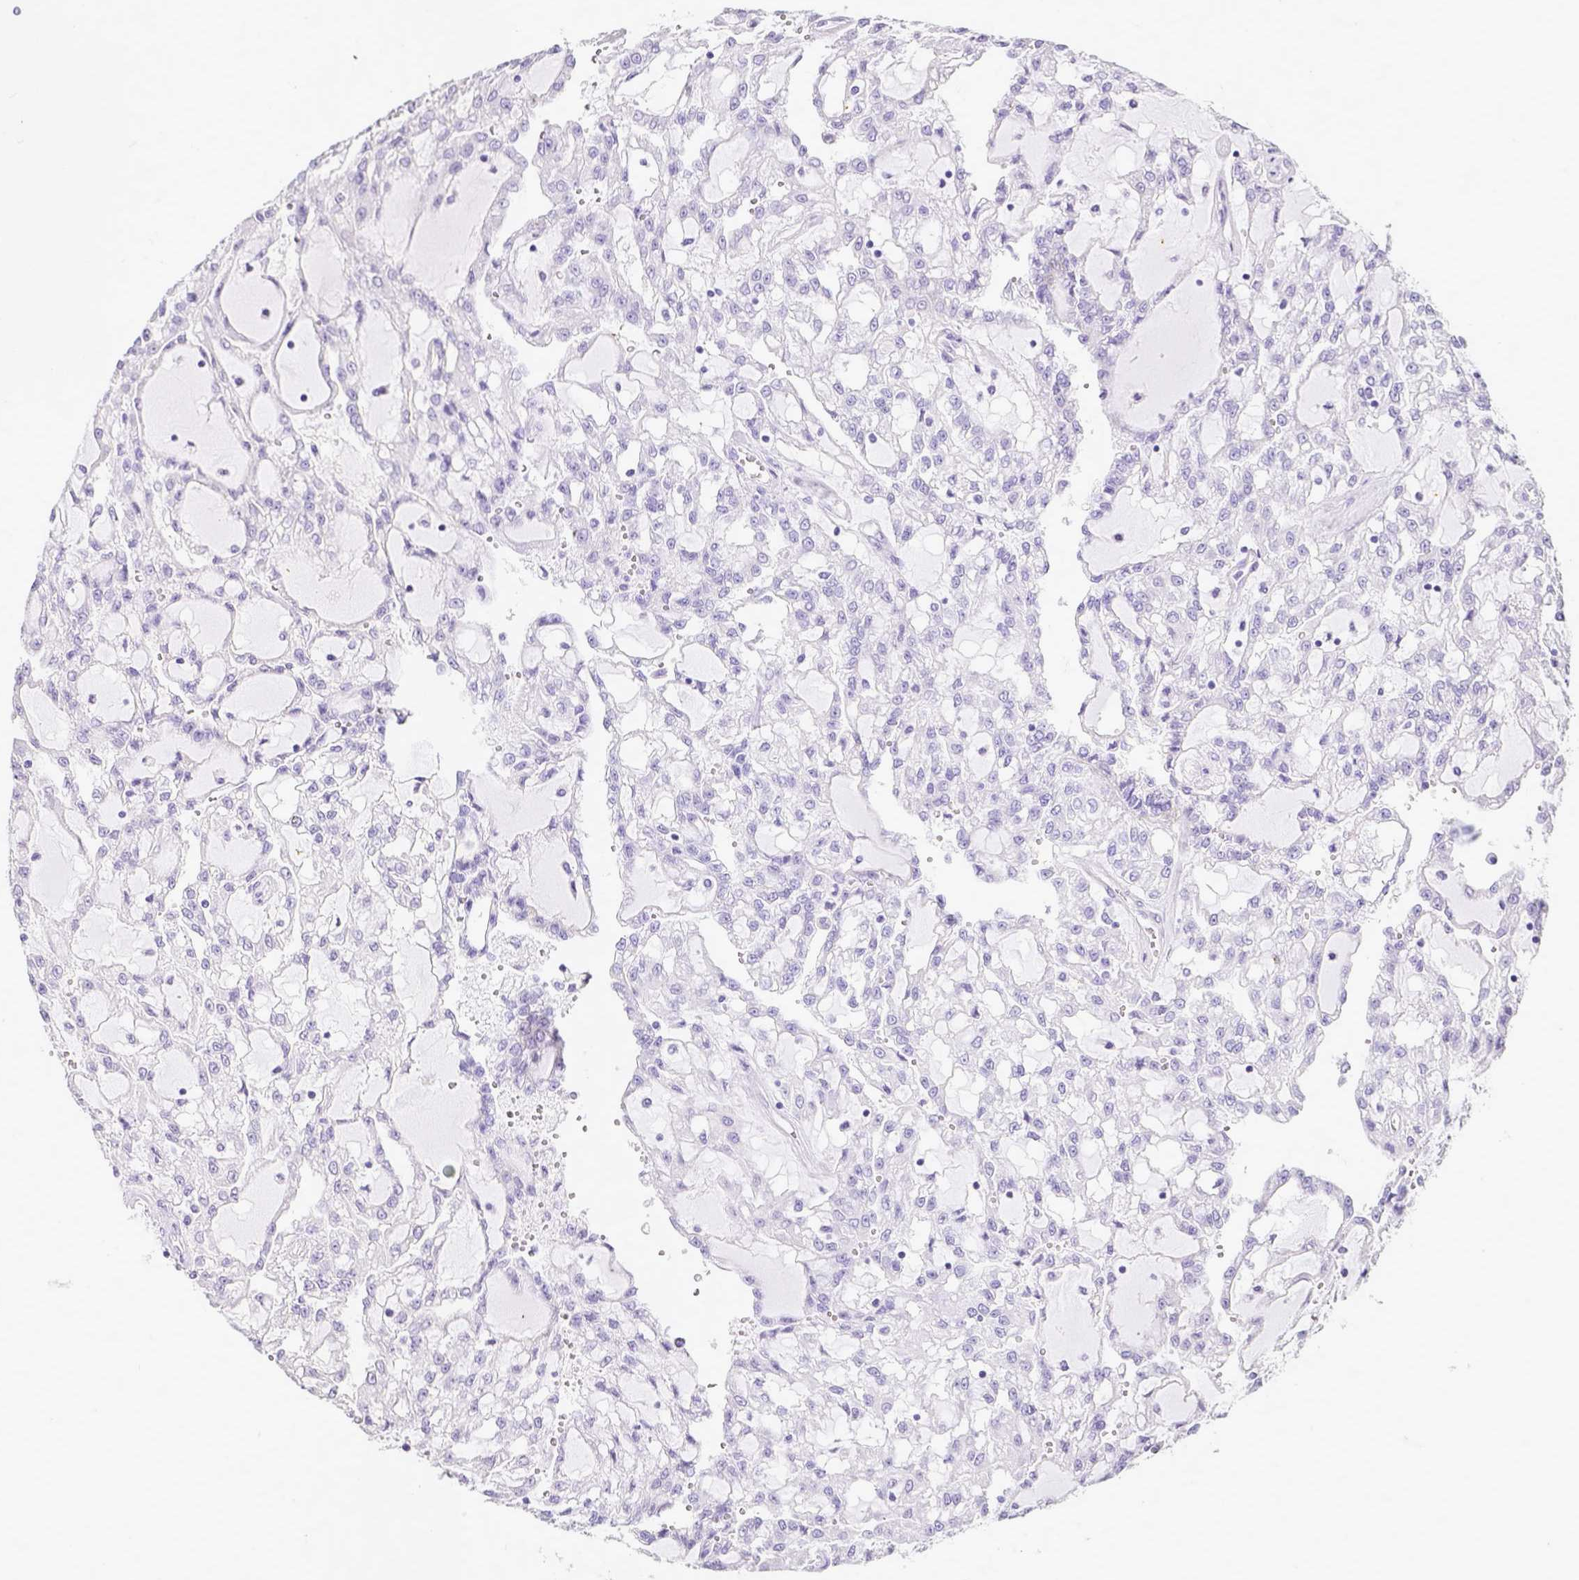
{"staining": {"intensity": "negative", "quantity": "none", "location": "none"}, "tissue": "renal cancer", "cell_type": "Tumor cells", "image_type": "cancer", "snomed": [{"axis": "morphology", "description": "Adenocarcinoma, NOS"}, {"axis": "topography", "description": "Kidney"}], "caption": "Image shows no protein positivity in tumor cells of renal cancer (adenocarcinoma) tissue. Nuclei are stained in blue.", "gene": "ARHGAP36", "patient": {"sex": "male", "age": 63}}